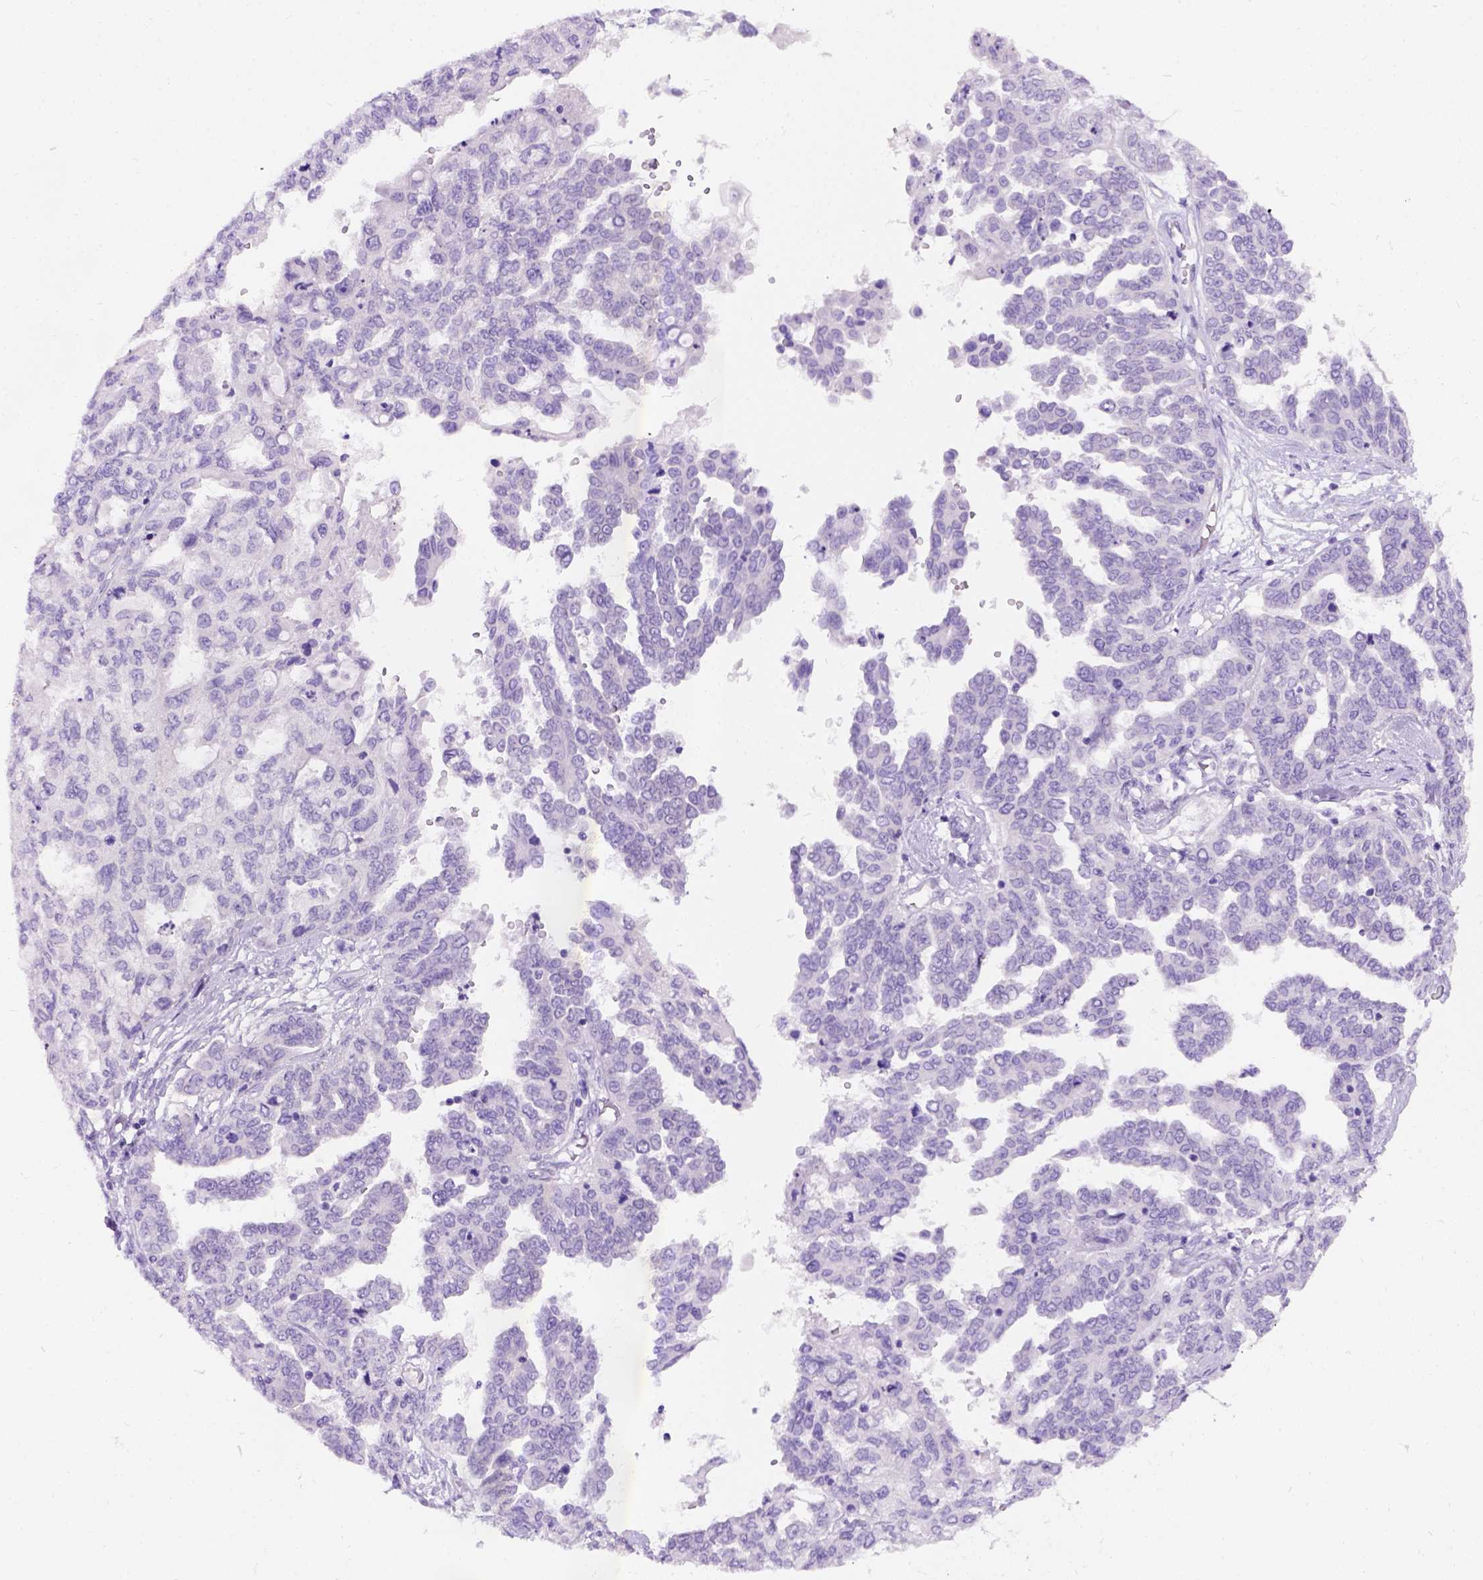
{"staining": {"intensity": "negative", "quantity": "none", "location": "none"}, "tissue": "ovarian cancer", "cell_type": "Tumor cells", "image_type": "cancer", "snomed": [{"axis": "morphology", "description": "Cystadenocarcinoma, serous, NOS"}, {"axis": "topography", "description": "Ovary"}], "caption": "Ovarian cancer (serous cystadenocarcinoma) was stained to show a protein in brown. There is no significant positivity in tumor cells. (DAB (3,3'-diaminobenzidine) immunohistochemistry visualized using brightfield microscopy, high magnification).", "gene": "C7orf57", "patient": {"sex": "female", "age": 53}}